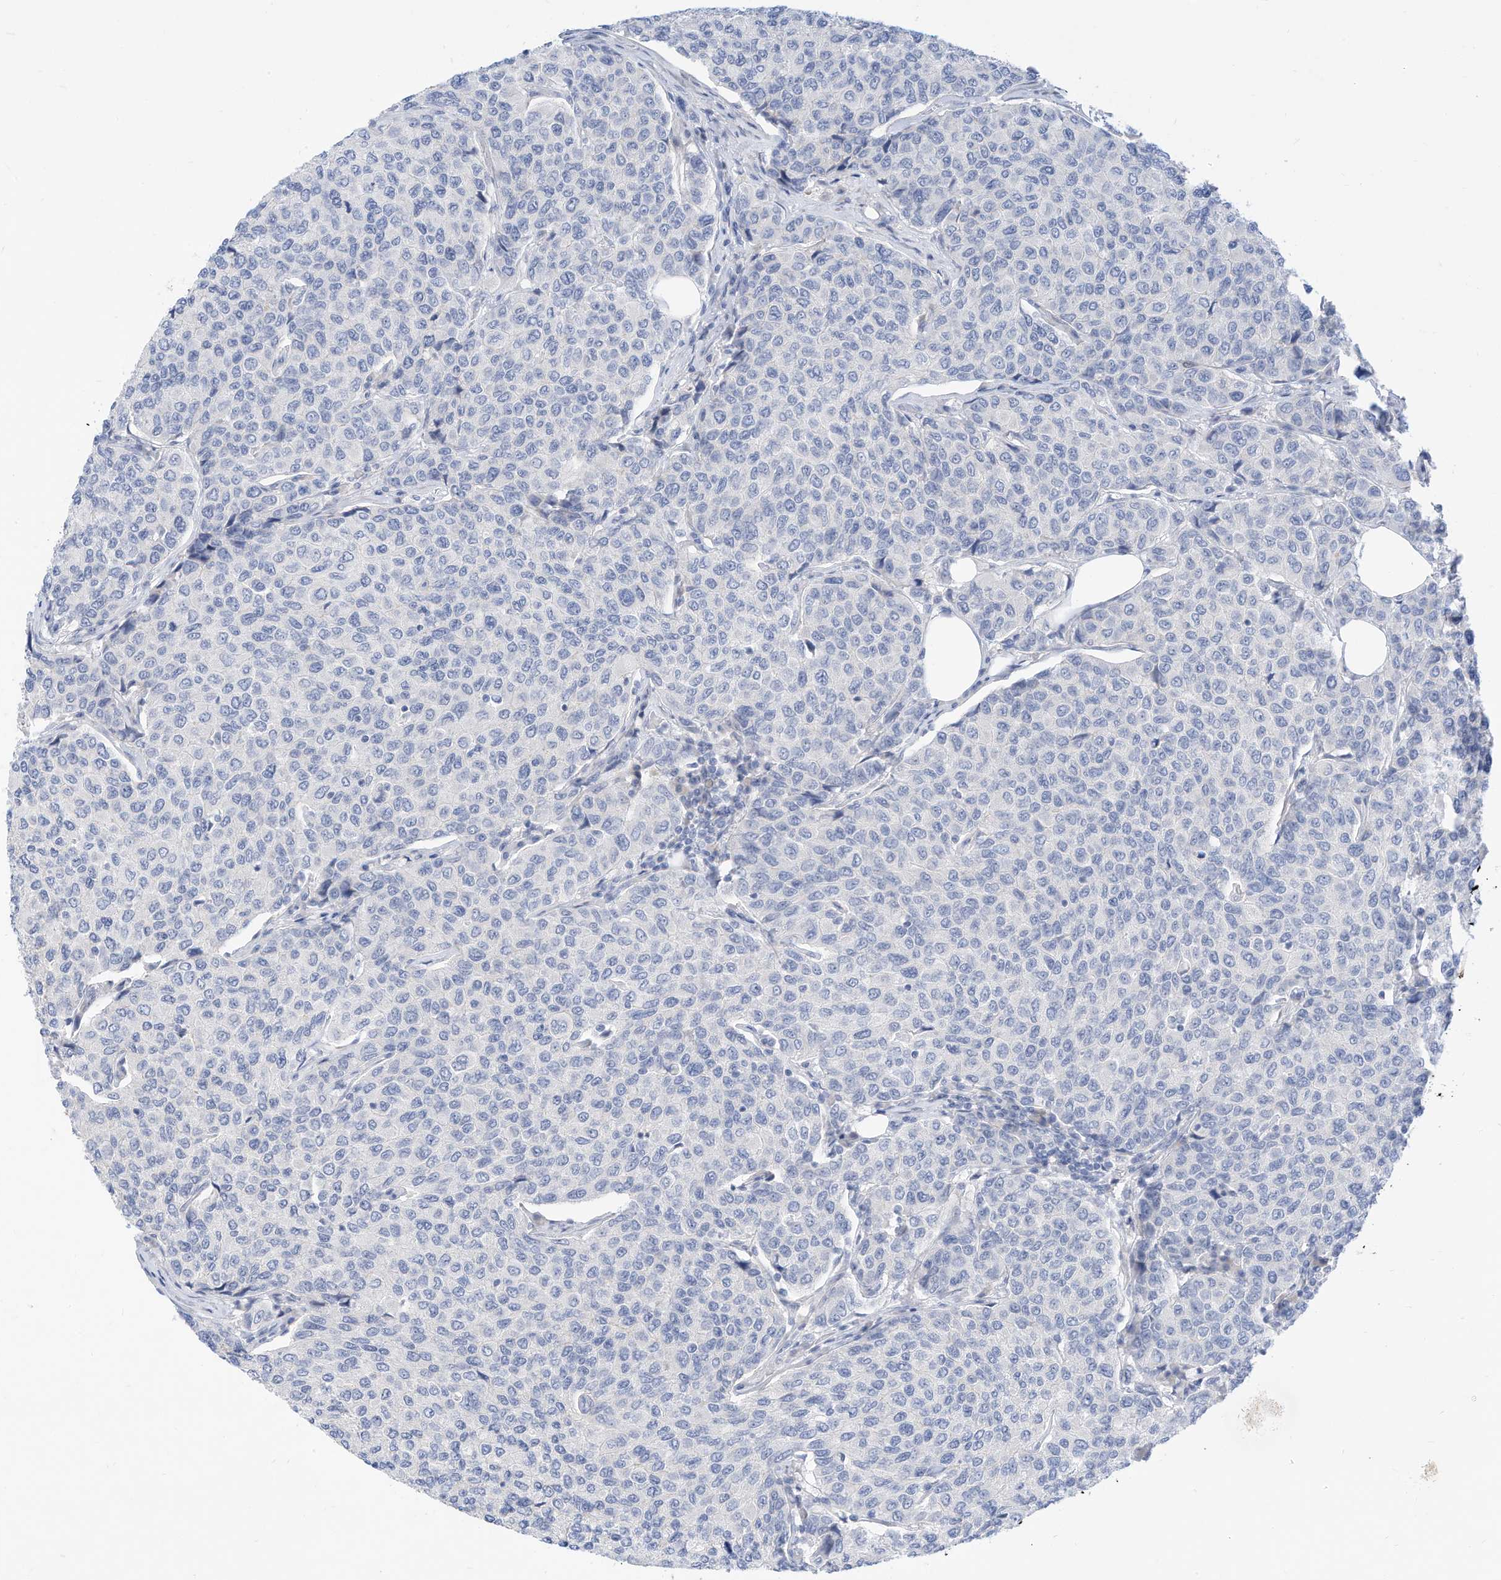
{"staining": {"intensity": "negative", "quantity": "none", "location": "none"}, "tissue": "breast cancer", "cell_type": "Tumor cells", "image_type": "cancer", "snomed": [{"axis": "morphology", "description": "Duct carcinoma"}, {"axis": "topography", "description": "Breast"}], "caption": "There is no significant positivity in tumor cells of breast cancer.", "gene": "SPOCD1", "patient": {"sex": "female", "age": 55}}